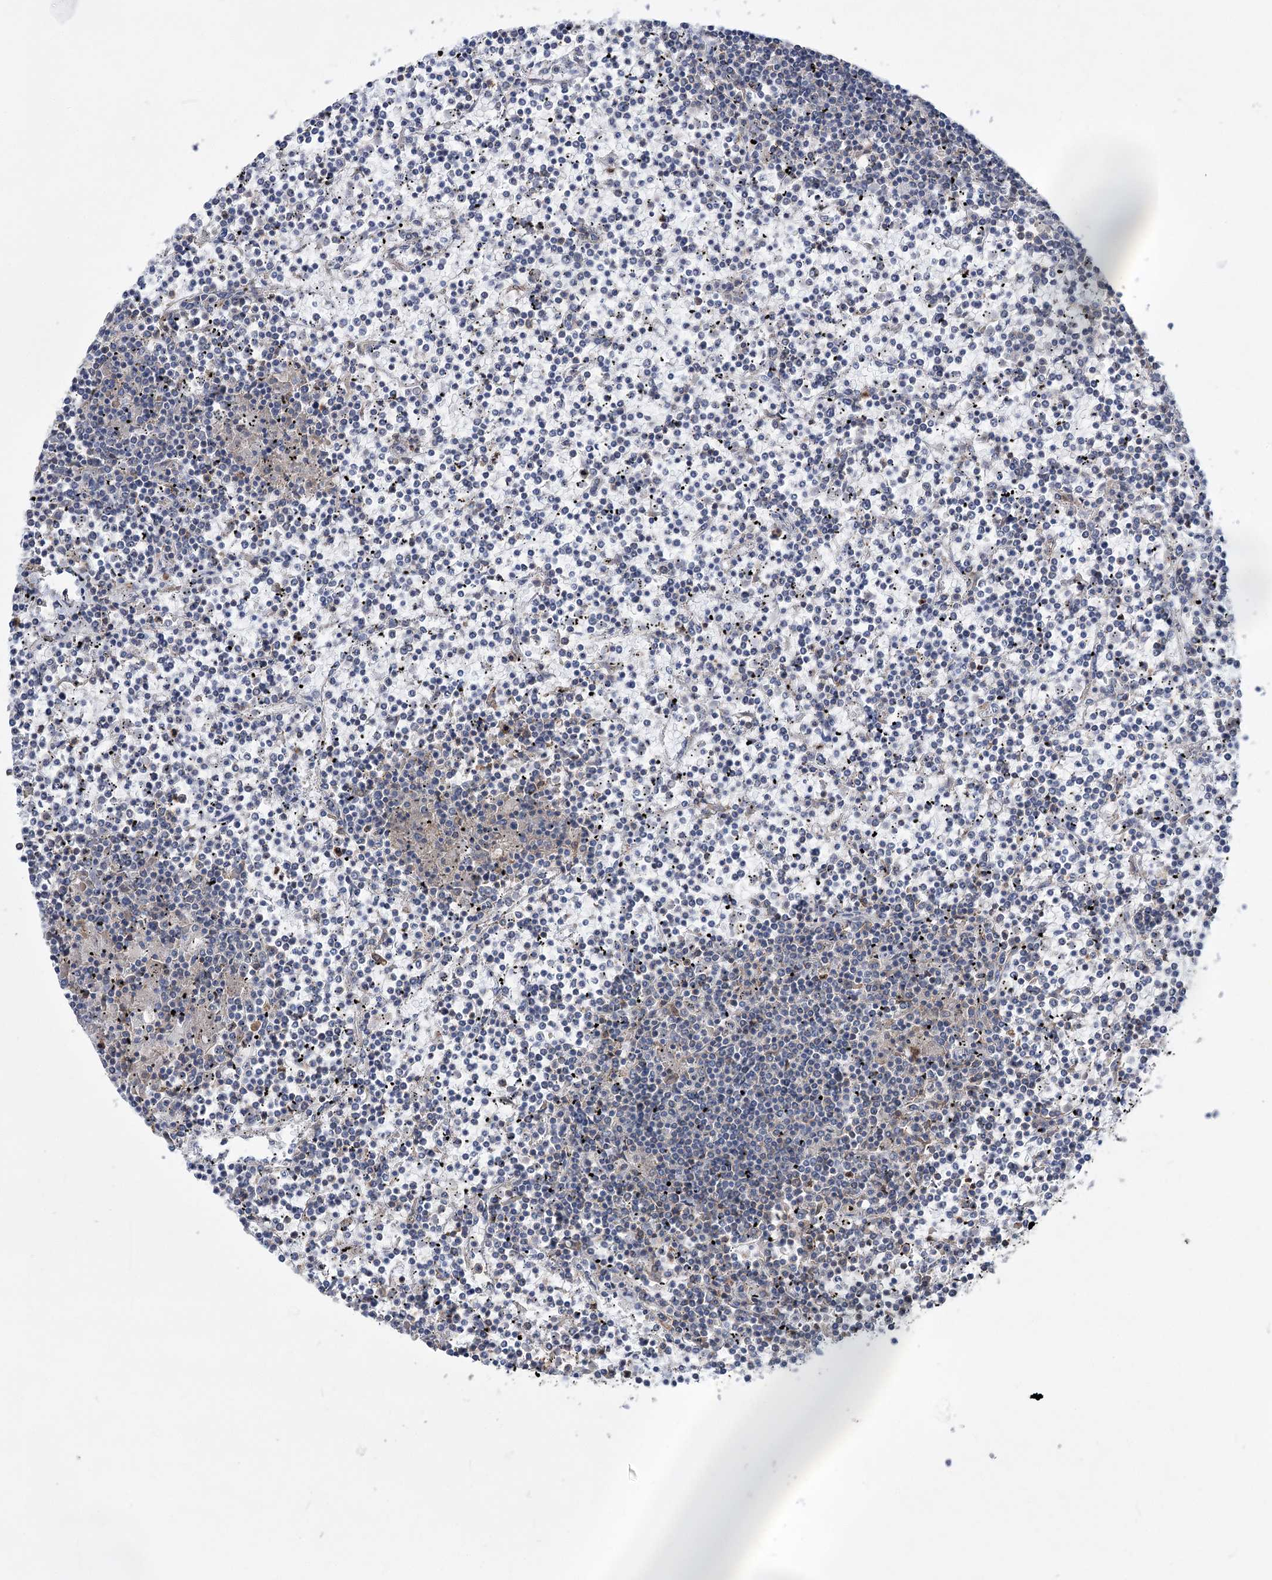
{"staining": {"intensity": "negative", "quantity": "none", "location": "none"}, "tissue": "lymphoma", "cell_type": "Tumor cells", "image_type": "cancer", "snomed": [{"axis": "morphology", "description": "Malignant lymphoma, non-Hodgkin's type, Low grade"}, {"axis": "topography", "description": "Spleen"}], "caption": "Malignant lymphoma, non-Hodgkin's type (low-grade) stained for a protein using immunohistochemistry reveals no expression tumor cells.", "gene": "LARP1B", "patient": {"sex": "female", "age": 19}}